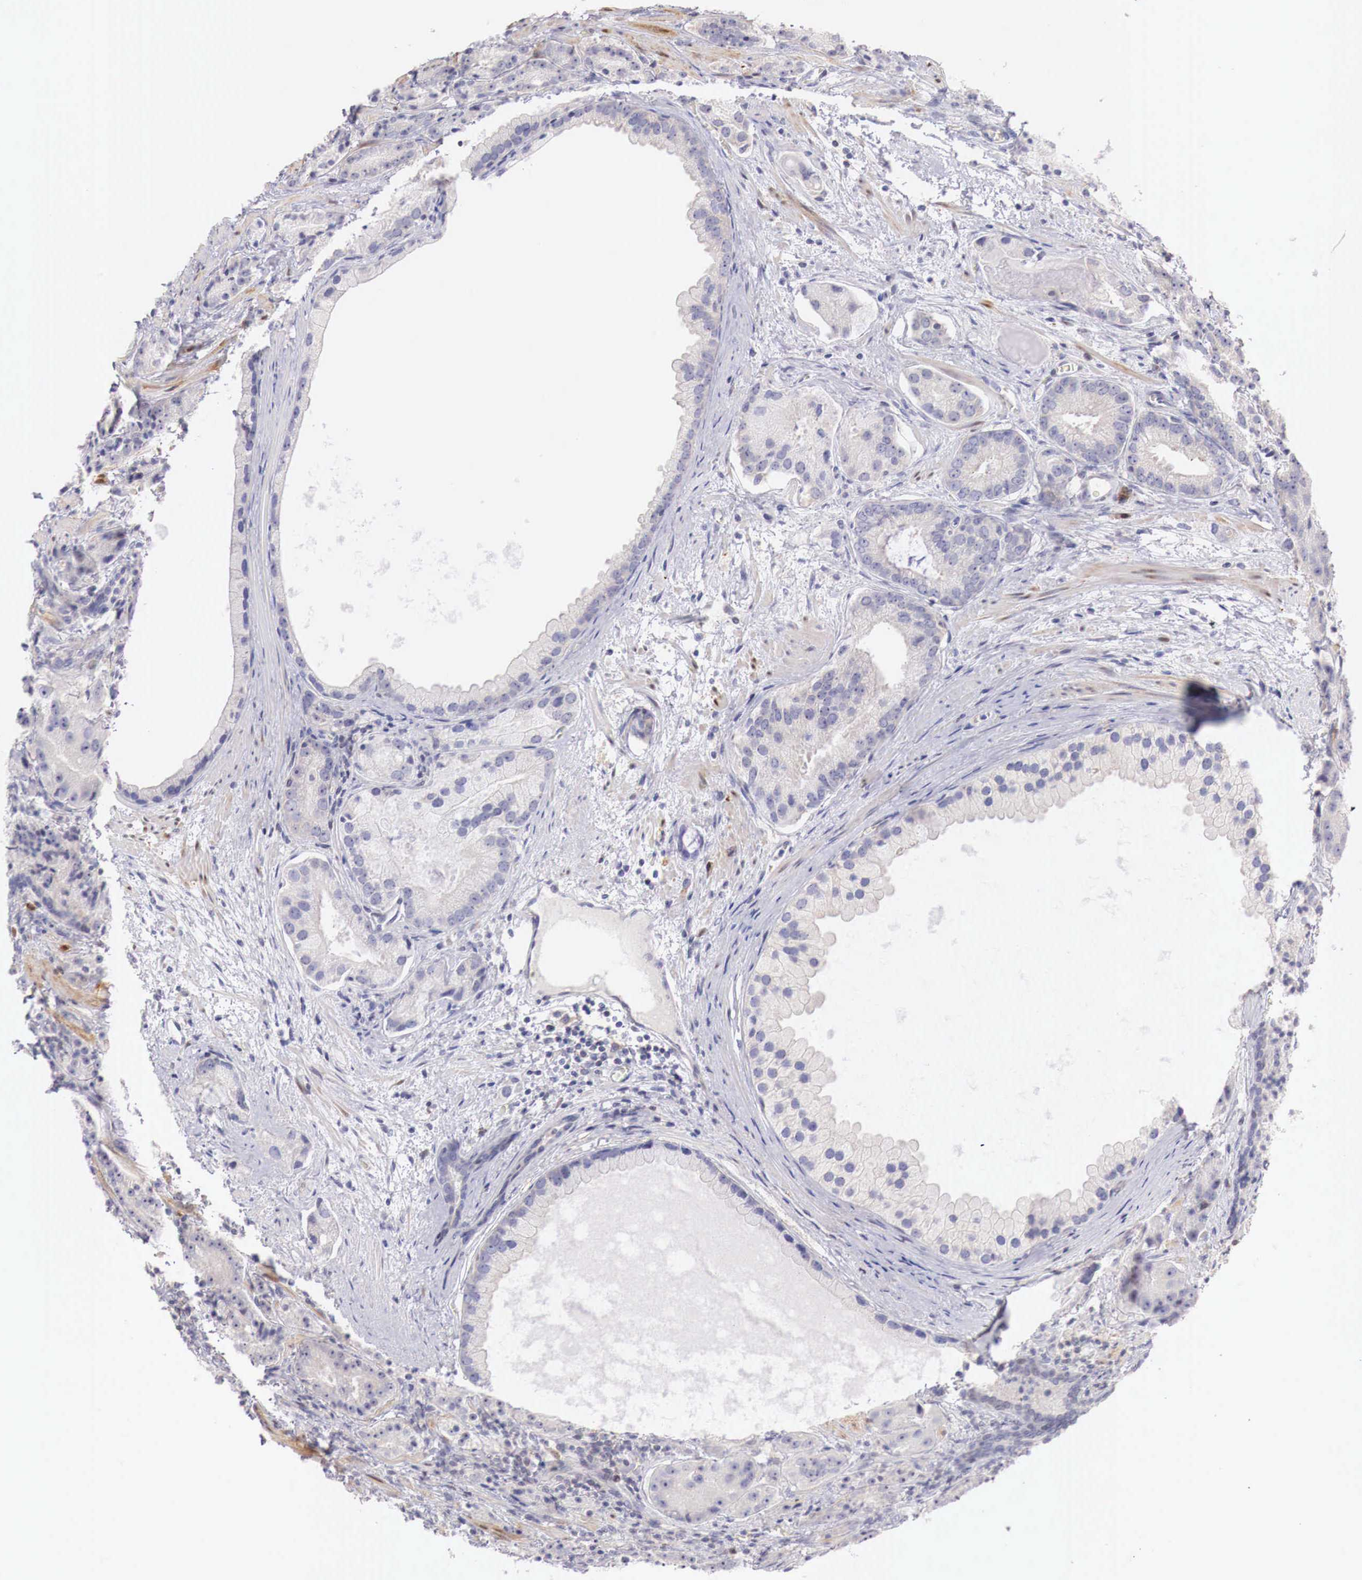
{"staining": {"intensity": "negative", "quantity": "none", "location": "none"}, "tissue": "prostate cancer", "cell_type": "Tumor cells", "image_type": "cancer", "snomed": [{"axis": "morphology", "description": "Adenocarcinoma, Medium grade"}, {"axis": "topography", "description": "Prostate"}], "caption": "The IHC photomicrograph has no significant expression in tumor cells of prostate adenocarcinoma (medium-grade) tissue.", "gene": "CLCN5", "patient": {"sex": "male", "age": 70}}